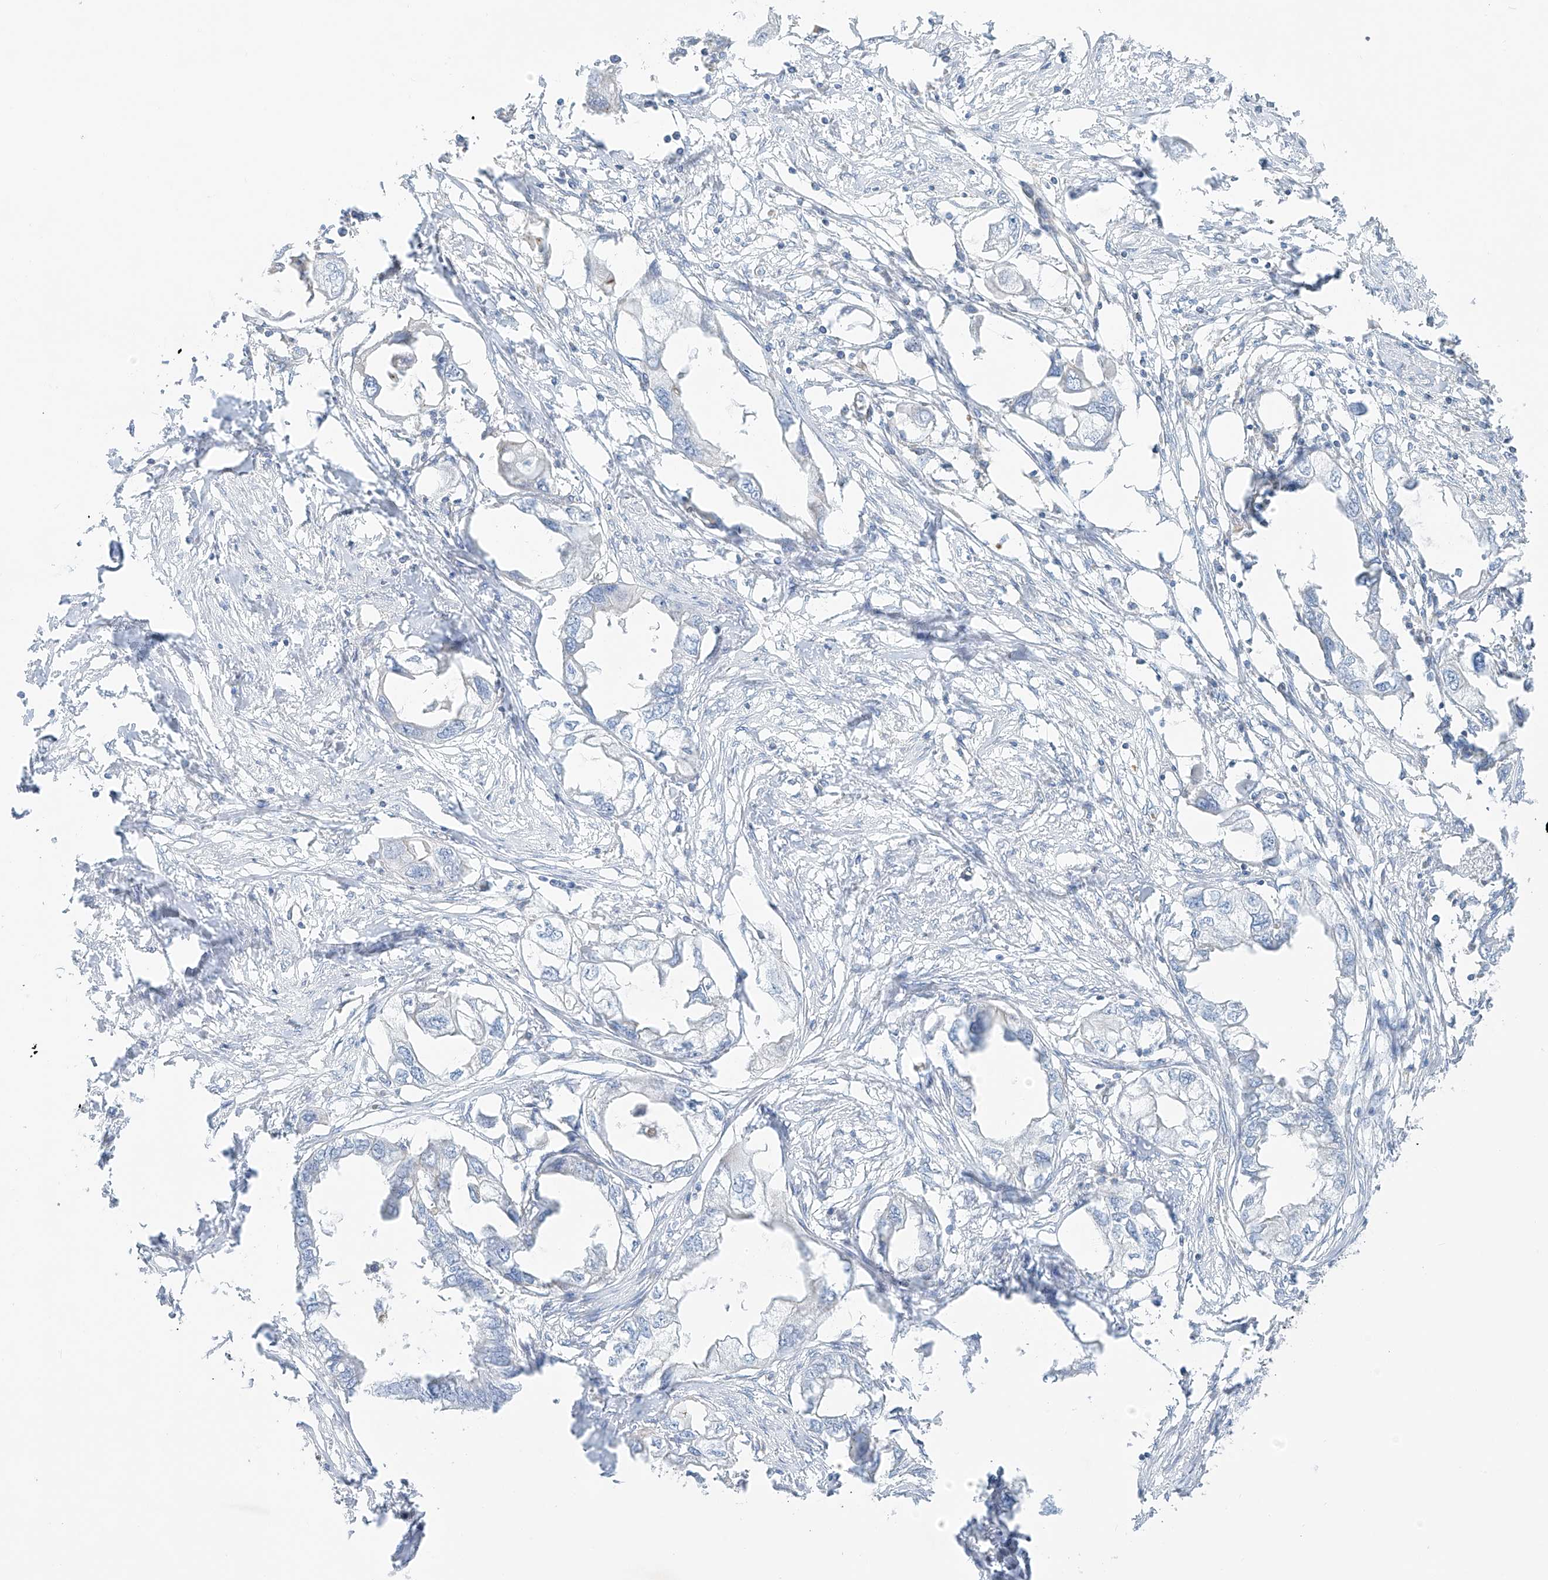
{"staining": {"intensity": "negative", "quantity": "none", "location": "none"}, "tissue": "endometrial cancer", "cell_type": "Tumor cells", "image_type": "cancer", "snomed": [{"axis": "morphology", "description": "Adenocarcinoma, NOS"}, {"axis": "morphology", "description": "Adenocarcinoma, metastatic, NOS"}, {"axis": "topography", "description": "Adipose tissue"}, {"axis": "topography", "description": "Endometrium"}], "caption": "This is an IHC histopathology image of metastatic adenocarcinoma (endometrial). There is no staining in tumor cells.", "gene": "VAMP5", "patient": {"sex": "female", "age": 67}}